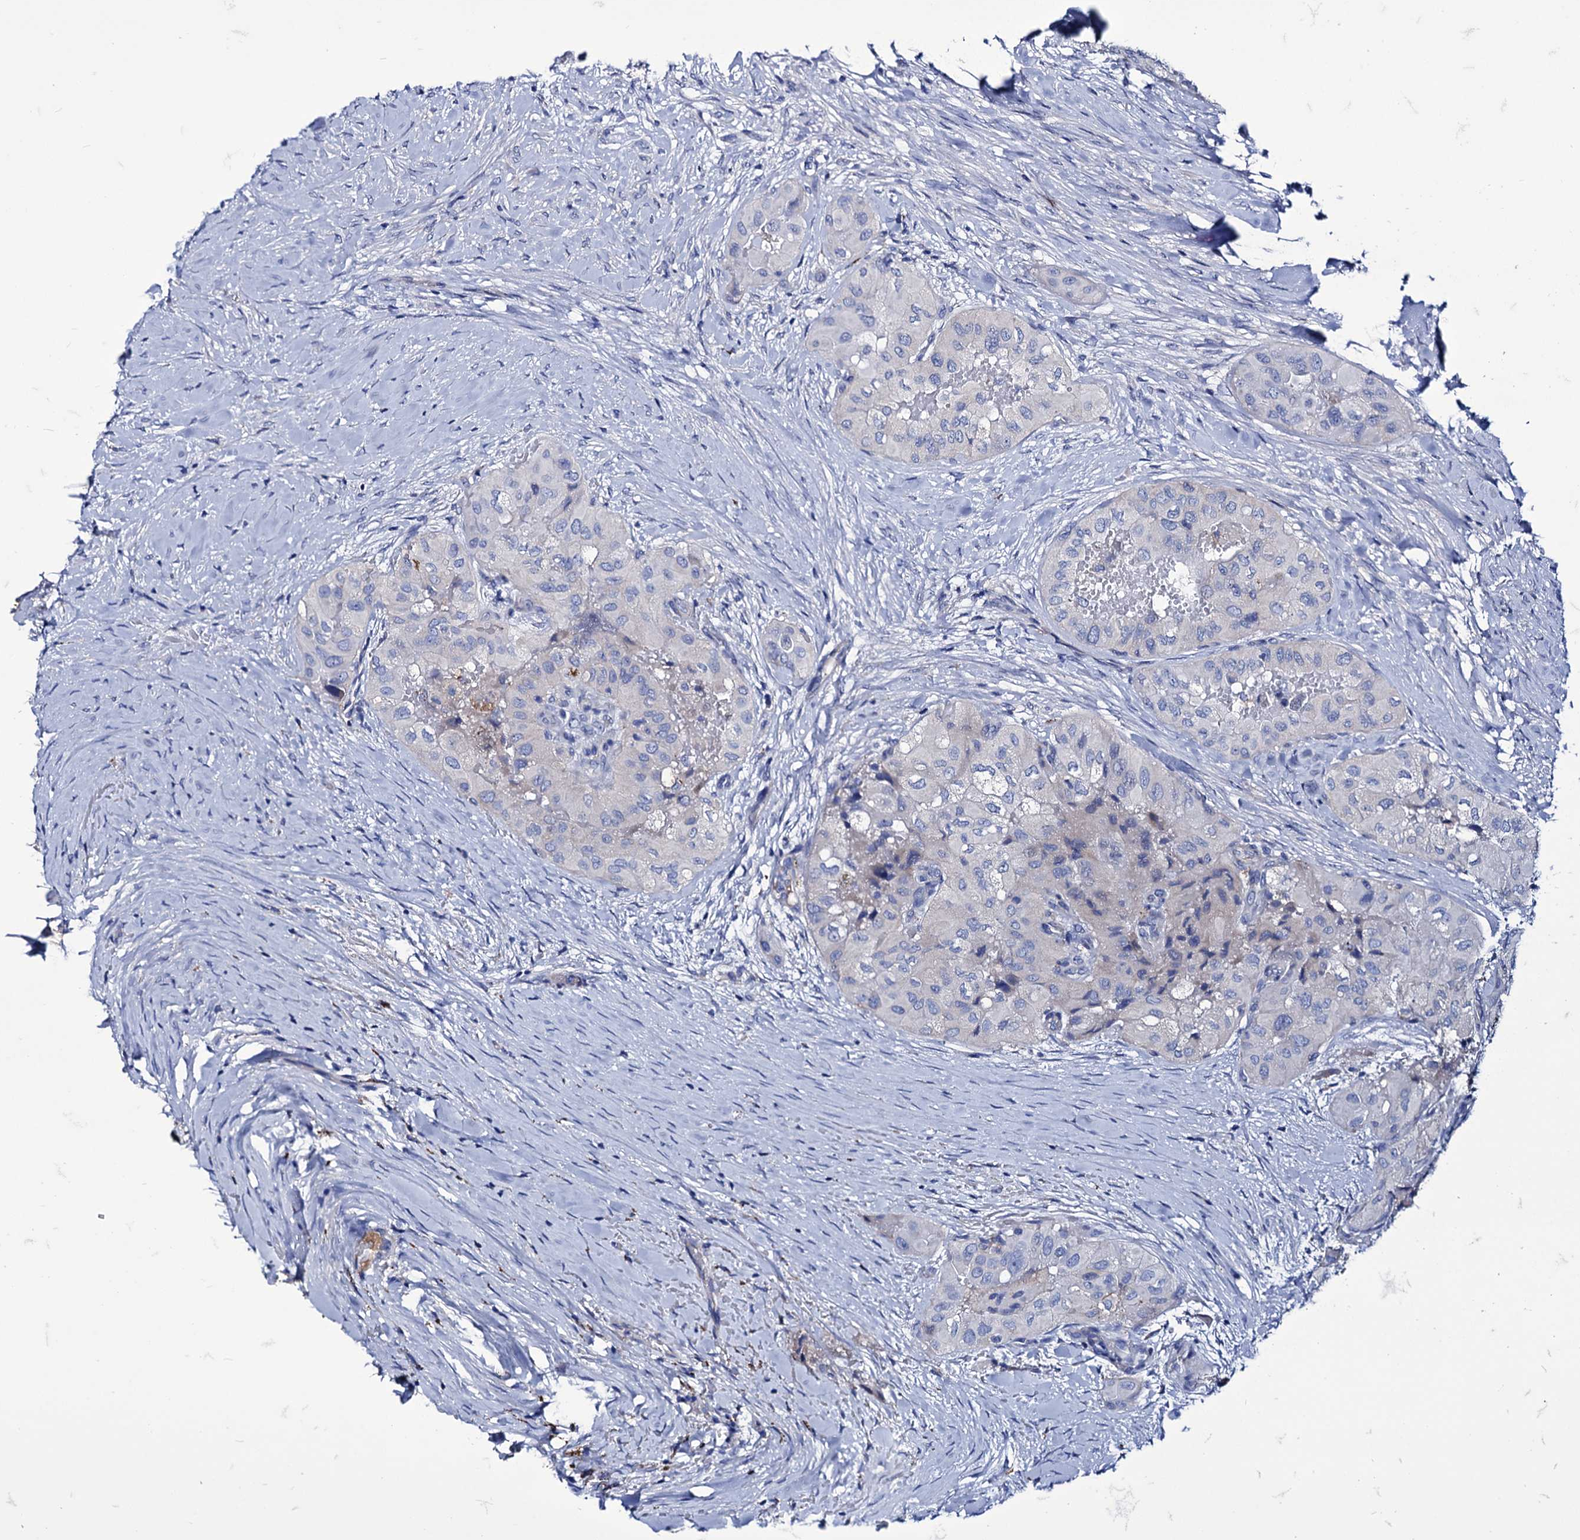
{"staining": {"intensity": "negative", "quantity": "none", "location": "none"}, "tissue": "thyroid cancer", "cell_type": "Tumor cells", "image_type": "cancer", "snomed": [{"axis": "morphology", "description": "Papillary adenocarcinoma, NOS"}, {"axis": "topography", "description": "Thyroid gland"}], "caption": "Immunohistochemical staining of human thyroid cancer (papillary adenocarcinoma) exhibits no significant expression in tumor cells.", "gene": "AXL", "patient": {"sex": "female", "age": 59}}